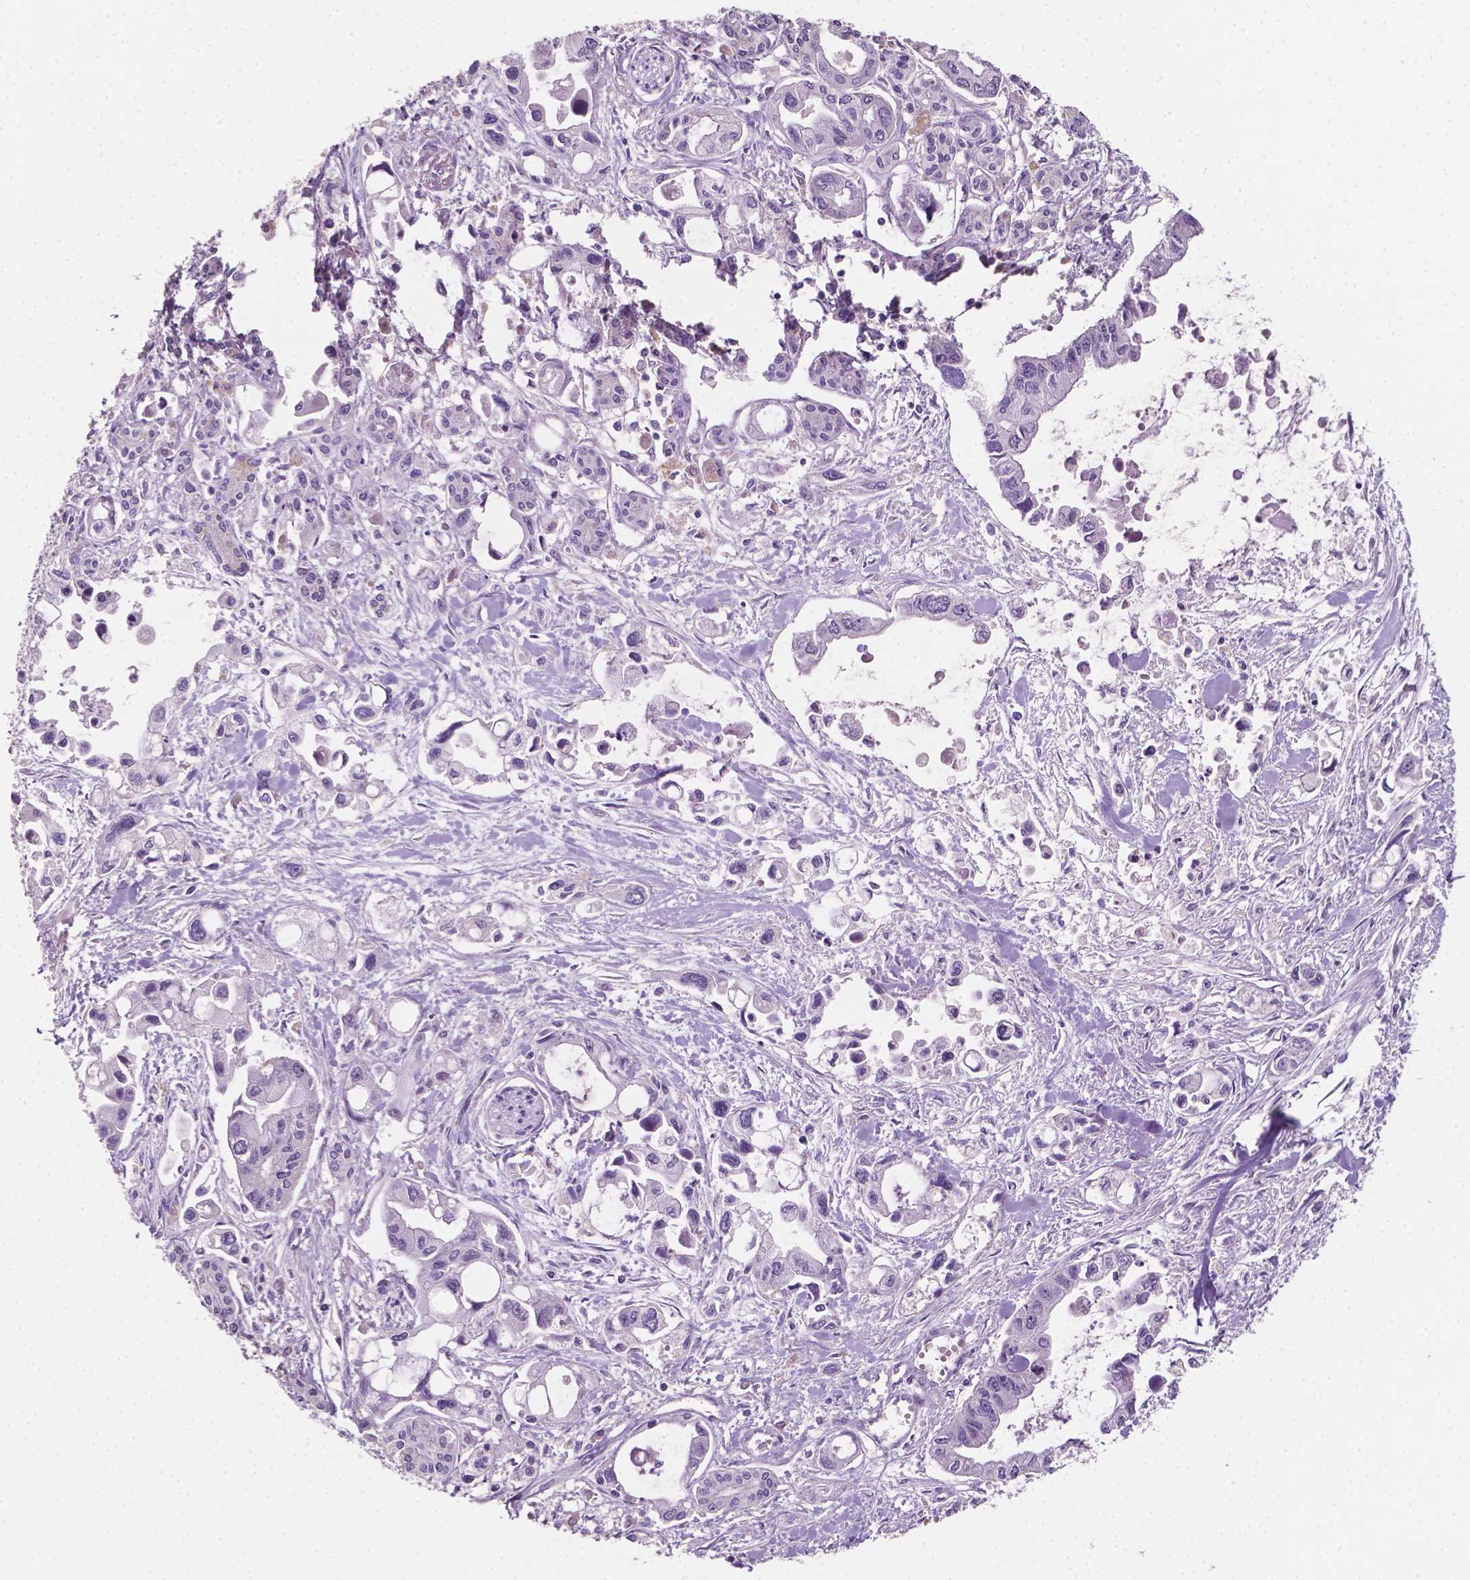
{"staining": {"intensity": "negative", "quantity": "none", "location": "none"}, "tissue": "pancreatic cancer", "cell_type": "Tumor cells", "image_type": "cancer", "snomed": [{"axis": "morphology", "description": "Adenocarcinoma, NOS"}, {"axis": "topography", "description": "Pancreas"}], "caption": "Pancreatic cancer stained for a protein using IHC exhibits no staining tumor cells.", "gene": "EGFR", "patient": {"sex": "female", "age": 61}}